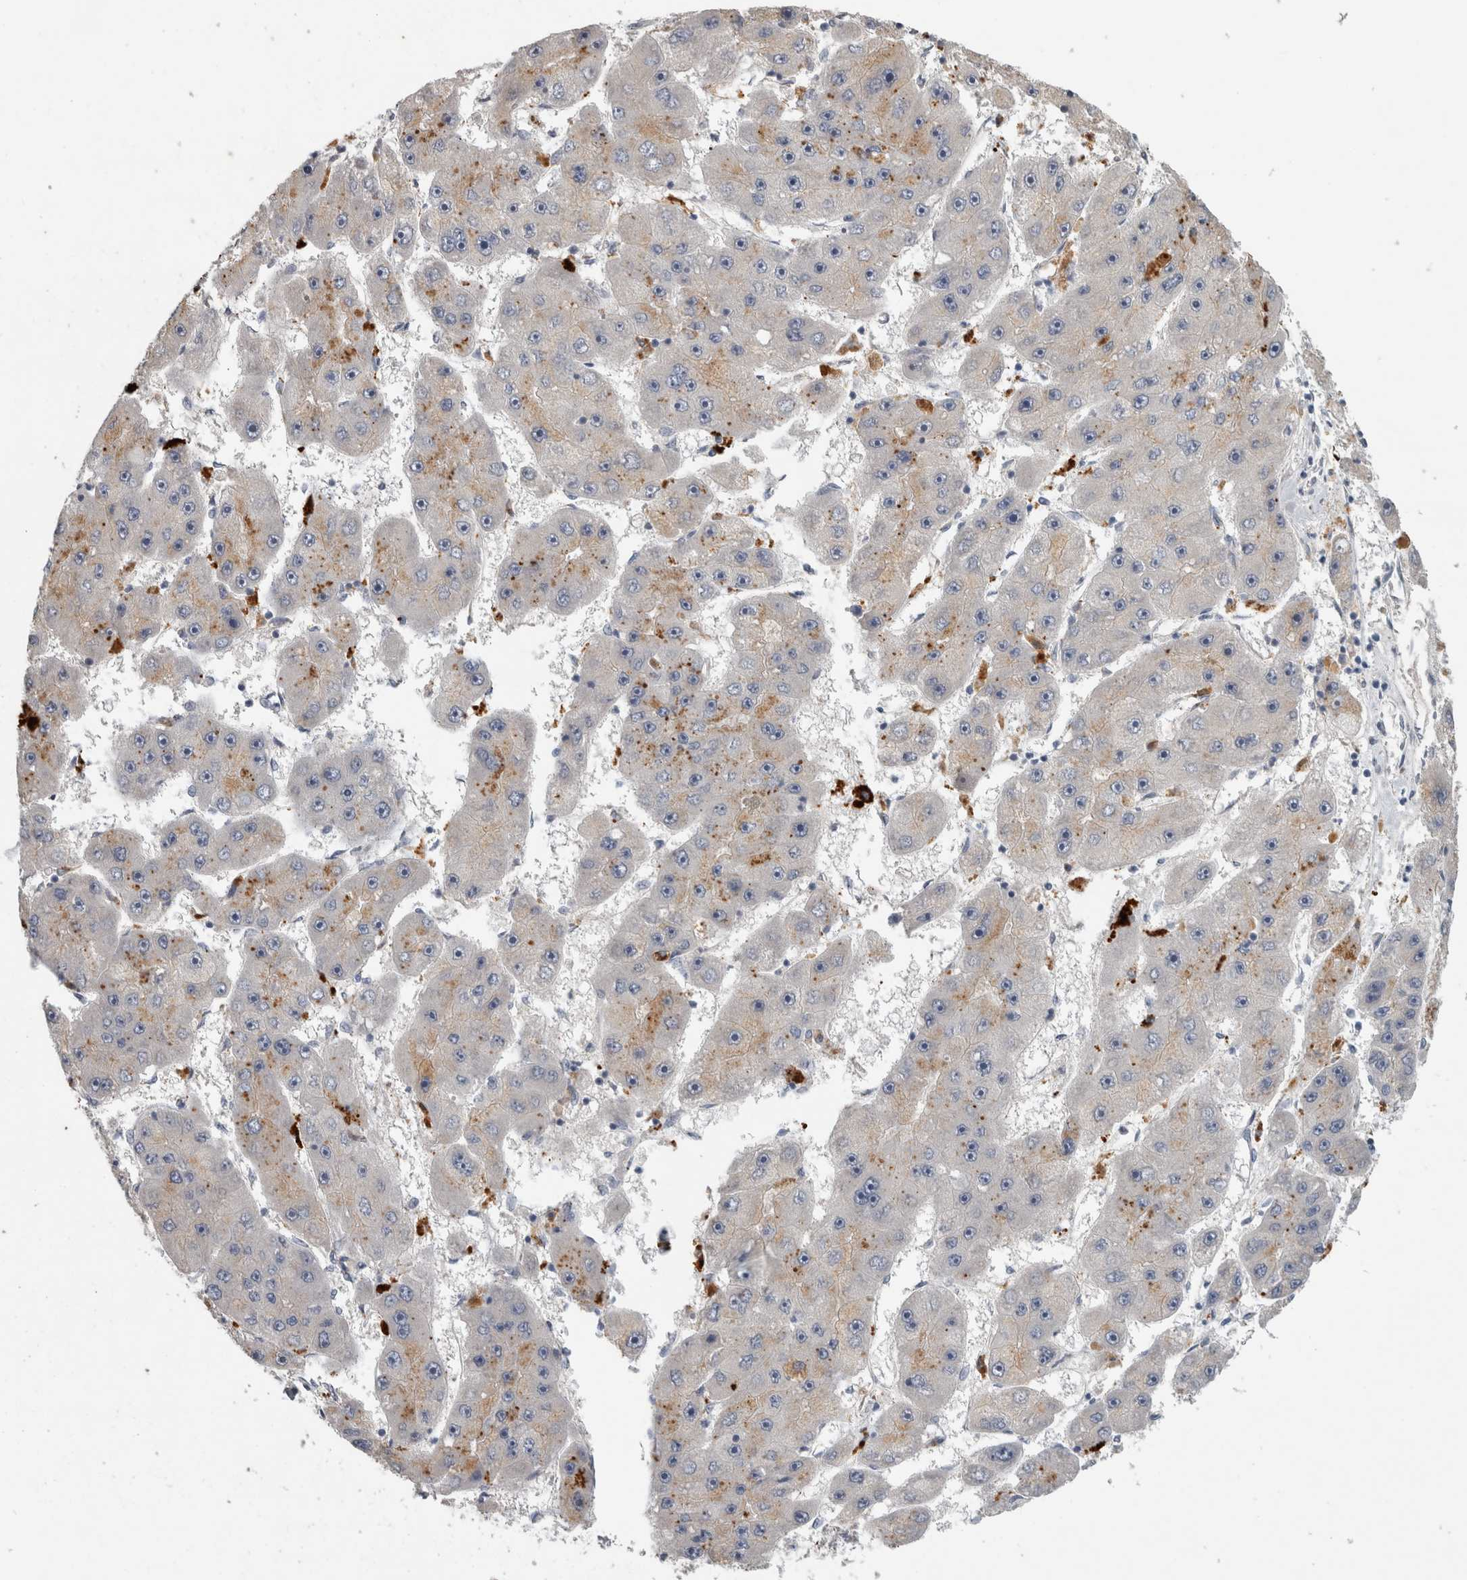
{"staining": {"intensity": "moderate", "quantity": "25%-75%", "location": "cytoplasmic/membranous"}, "tissue": "liver cancer", "cell_type": "Tumor cells", "image_type": "cancer", "snomed": [{"axis": "morphology", "description": "Carcinoma, Hepatocellular, NOS"}, {"axis": "topography", "description": "Liver"}], "caption": "IHC image of liver cancer stained for a protein (brown), which demonstrates medium levels of moderate cytoplasmic/membranous expression in about 25%-75% of tumor cells.", "gene": "SLC22A11", "patient": {"sex": "female", "age": 61}}